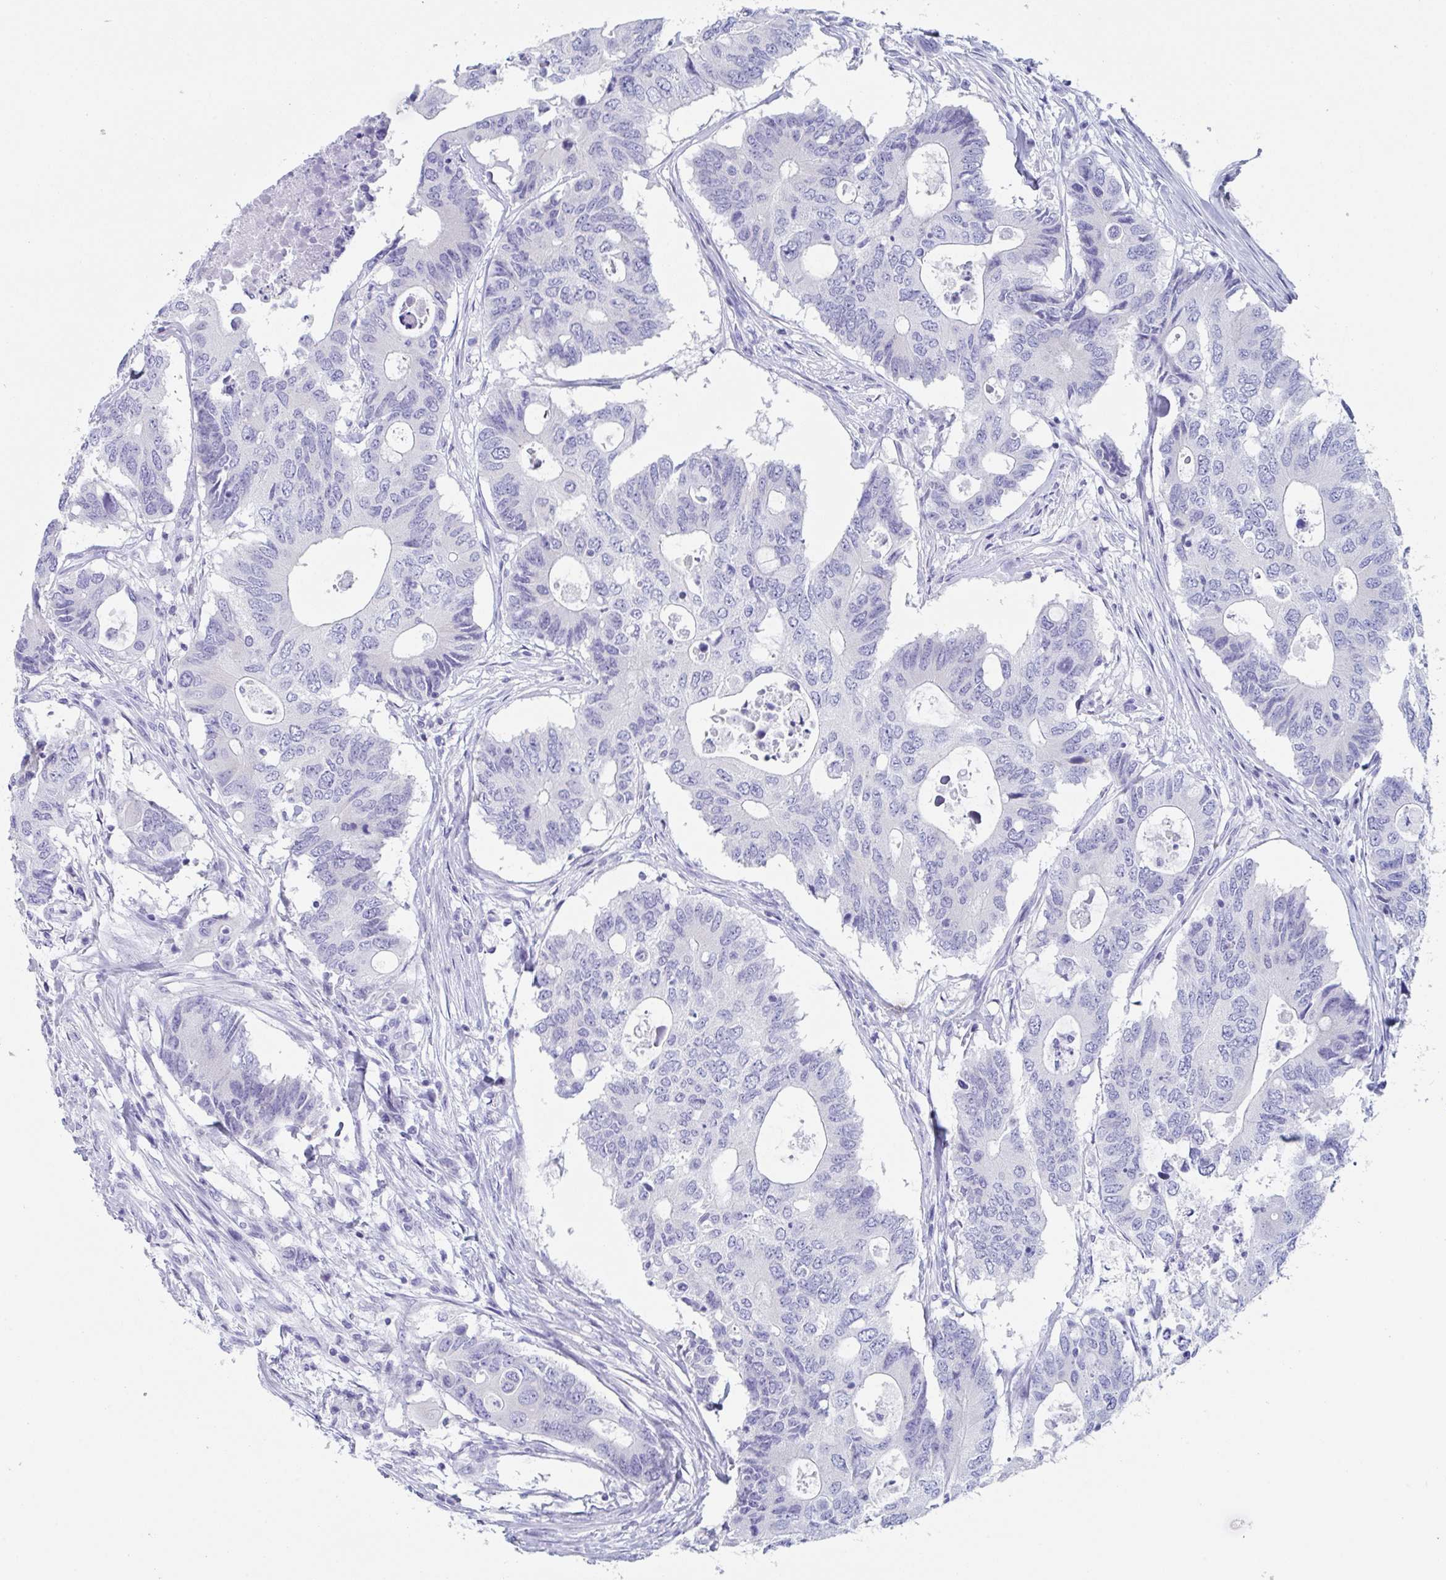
{"staining": {"intensity": "negative", "quantity": "none", "location": "none"}, "tissue": "colorectal cancer", "cell_type": "Tumor cells", "image_type": "cancer", "snomed": [{"axis": "morphology", "description": "Adenocarcinoma, NOS"}, {"axis": "topography", "description": "Colon"}], "caption": "There is no significant positivity in tumor cells of colorectal adenocarcinoma. (DAB immunohistochemistry (IHC), high magnification).", "gene": "ZPBP", "patient": {"sex": "male", "age": 71}}